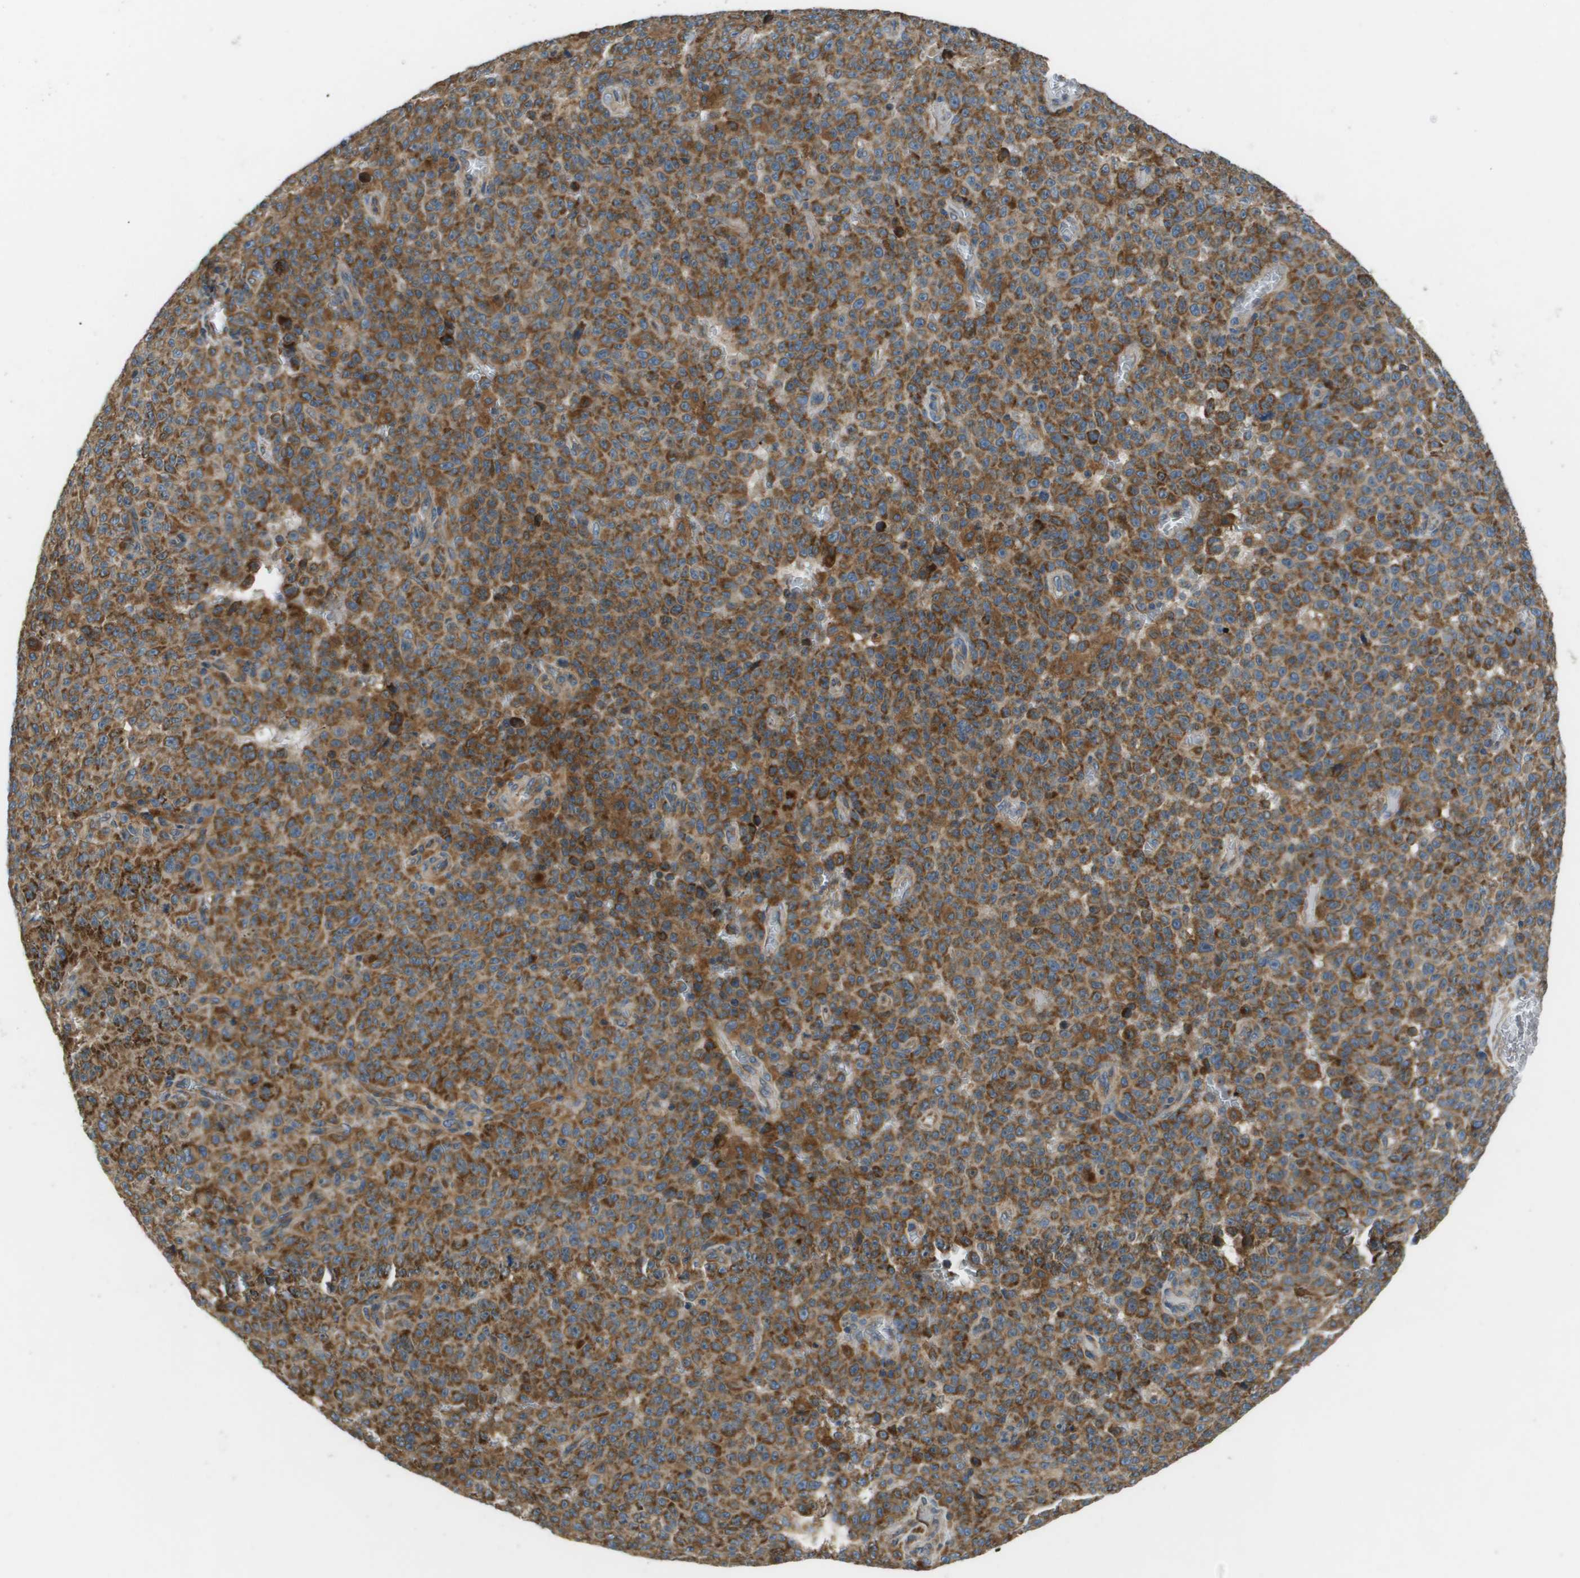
{"staining": {"intensity": "moderate", "quantity": ">75%", "location": "cytoplasmic/membranous"}, "tissue": "melanoma", "cell_type": "Tumor cells", "image_type": "cancer", "snomed": [{"axis": "morphology", "description": "Malignant melanoma, NOS"}, {"axis": "topography", "description": "Skin"}], "caption": "Malignant melanoma was stained to show a protein in brown. There is medium levels of moderate cytoplasmic/membranous expression in approximately >75% of tumor cells.", "gene": "SAMSN1", "patient": {"sex": "female", "age": 82}}